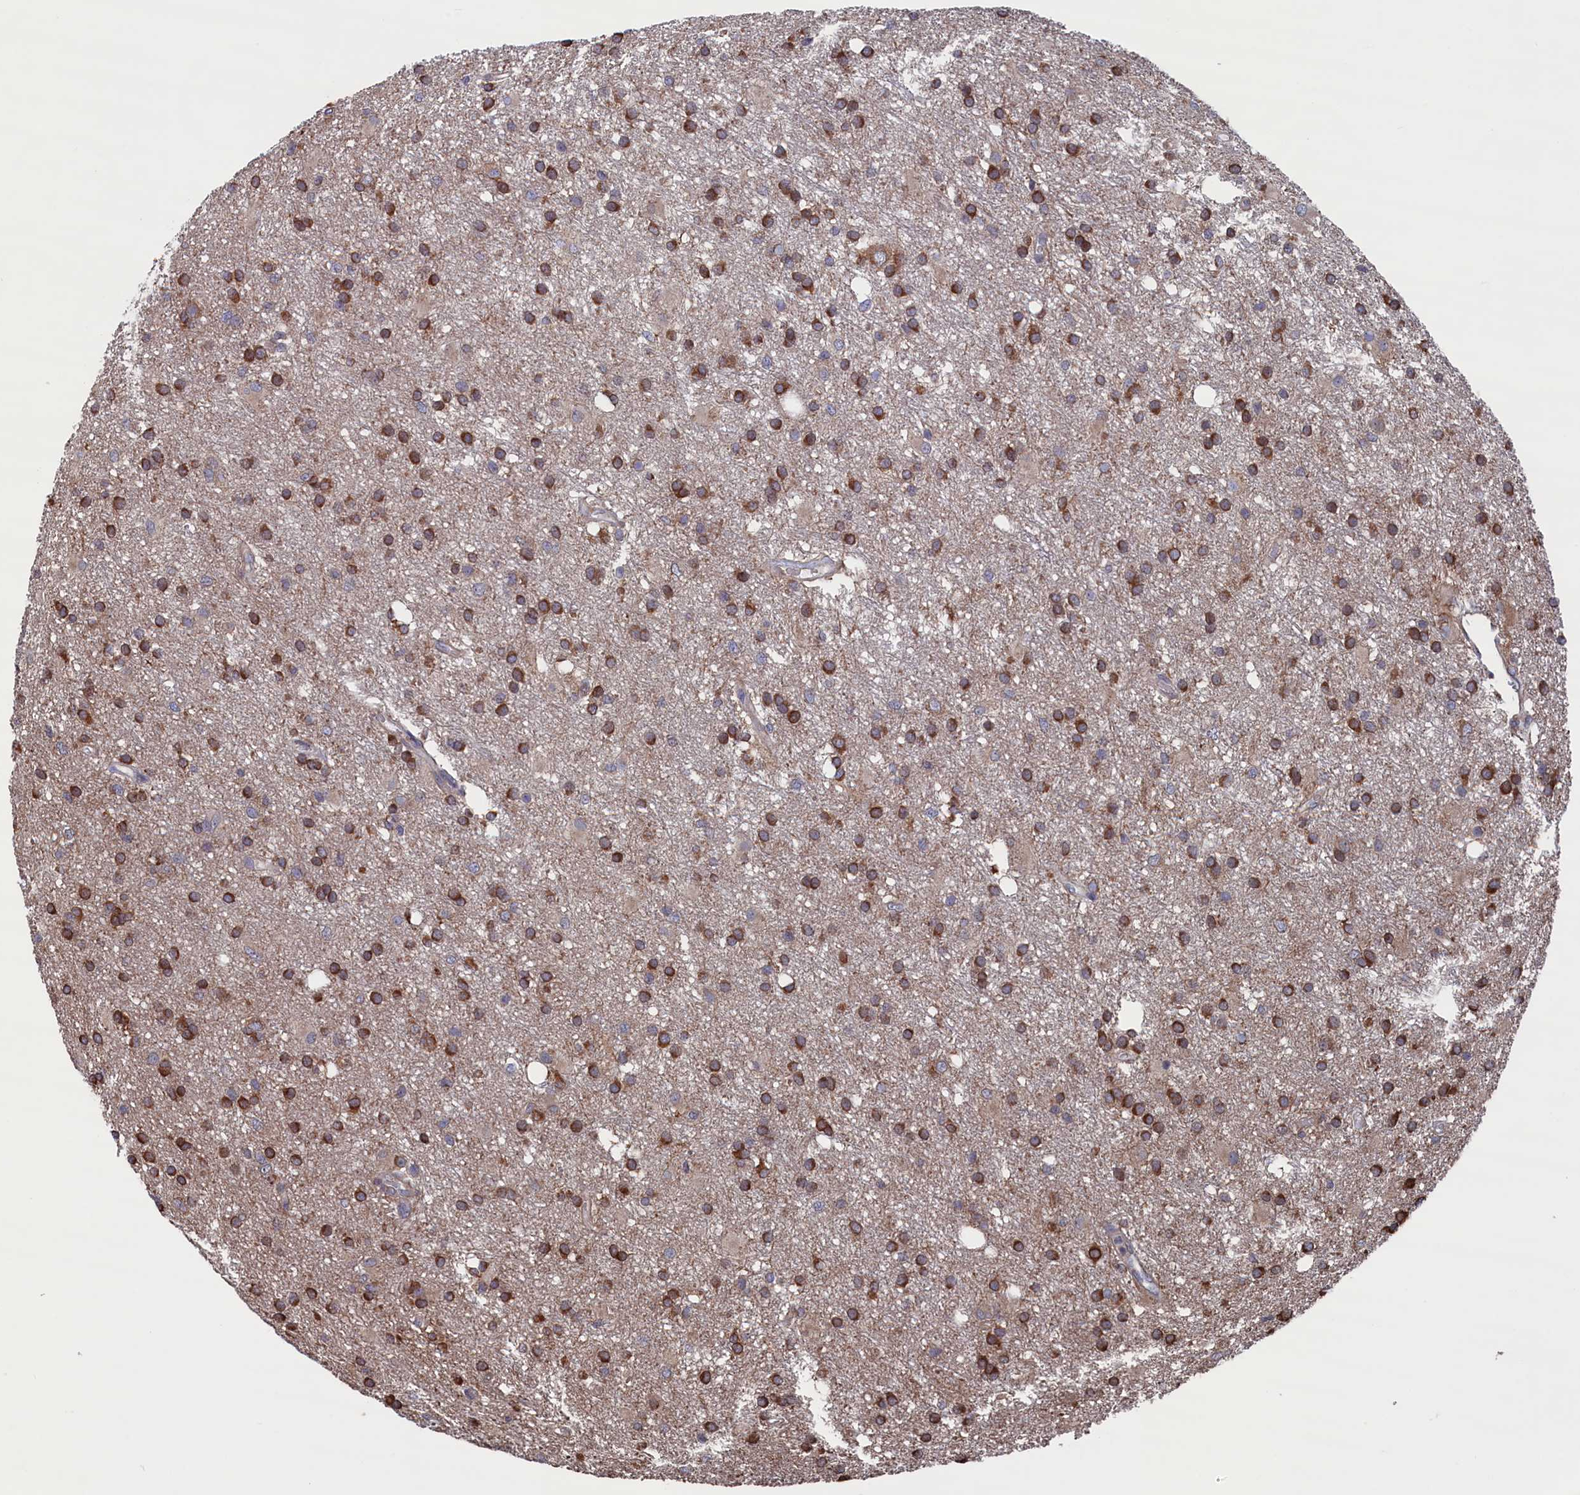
{"staining": {"intensity": "strong", "quantity": "25%-75%", "location": "cytoplasmic/membranous"}, "tissue": "glioma", "cell_type": "Tumor cells", "image_type": "cancer", "snomed": [{"axis": "morphology", "description": "Glioma, malignant, High grade"}, {"axis": "topography", "description": "Brain"}], "caption": "Immunohistochemistry (IHC) histopathology image of human malignant high-grade glioma stained for a protein (brown), which exhibits high levels of strong cytoplasmic/membranous staining in approximately 25%-75% of tumor cells.", "gene": "SPATA13", "patient": {"sex": "male", "age": 77}}